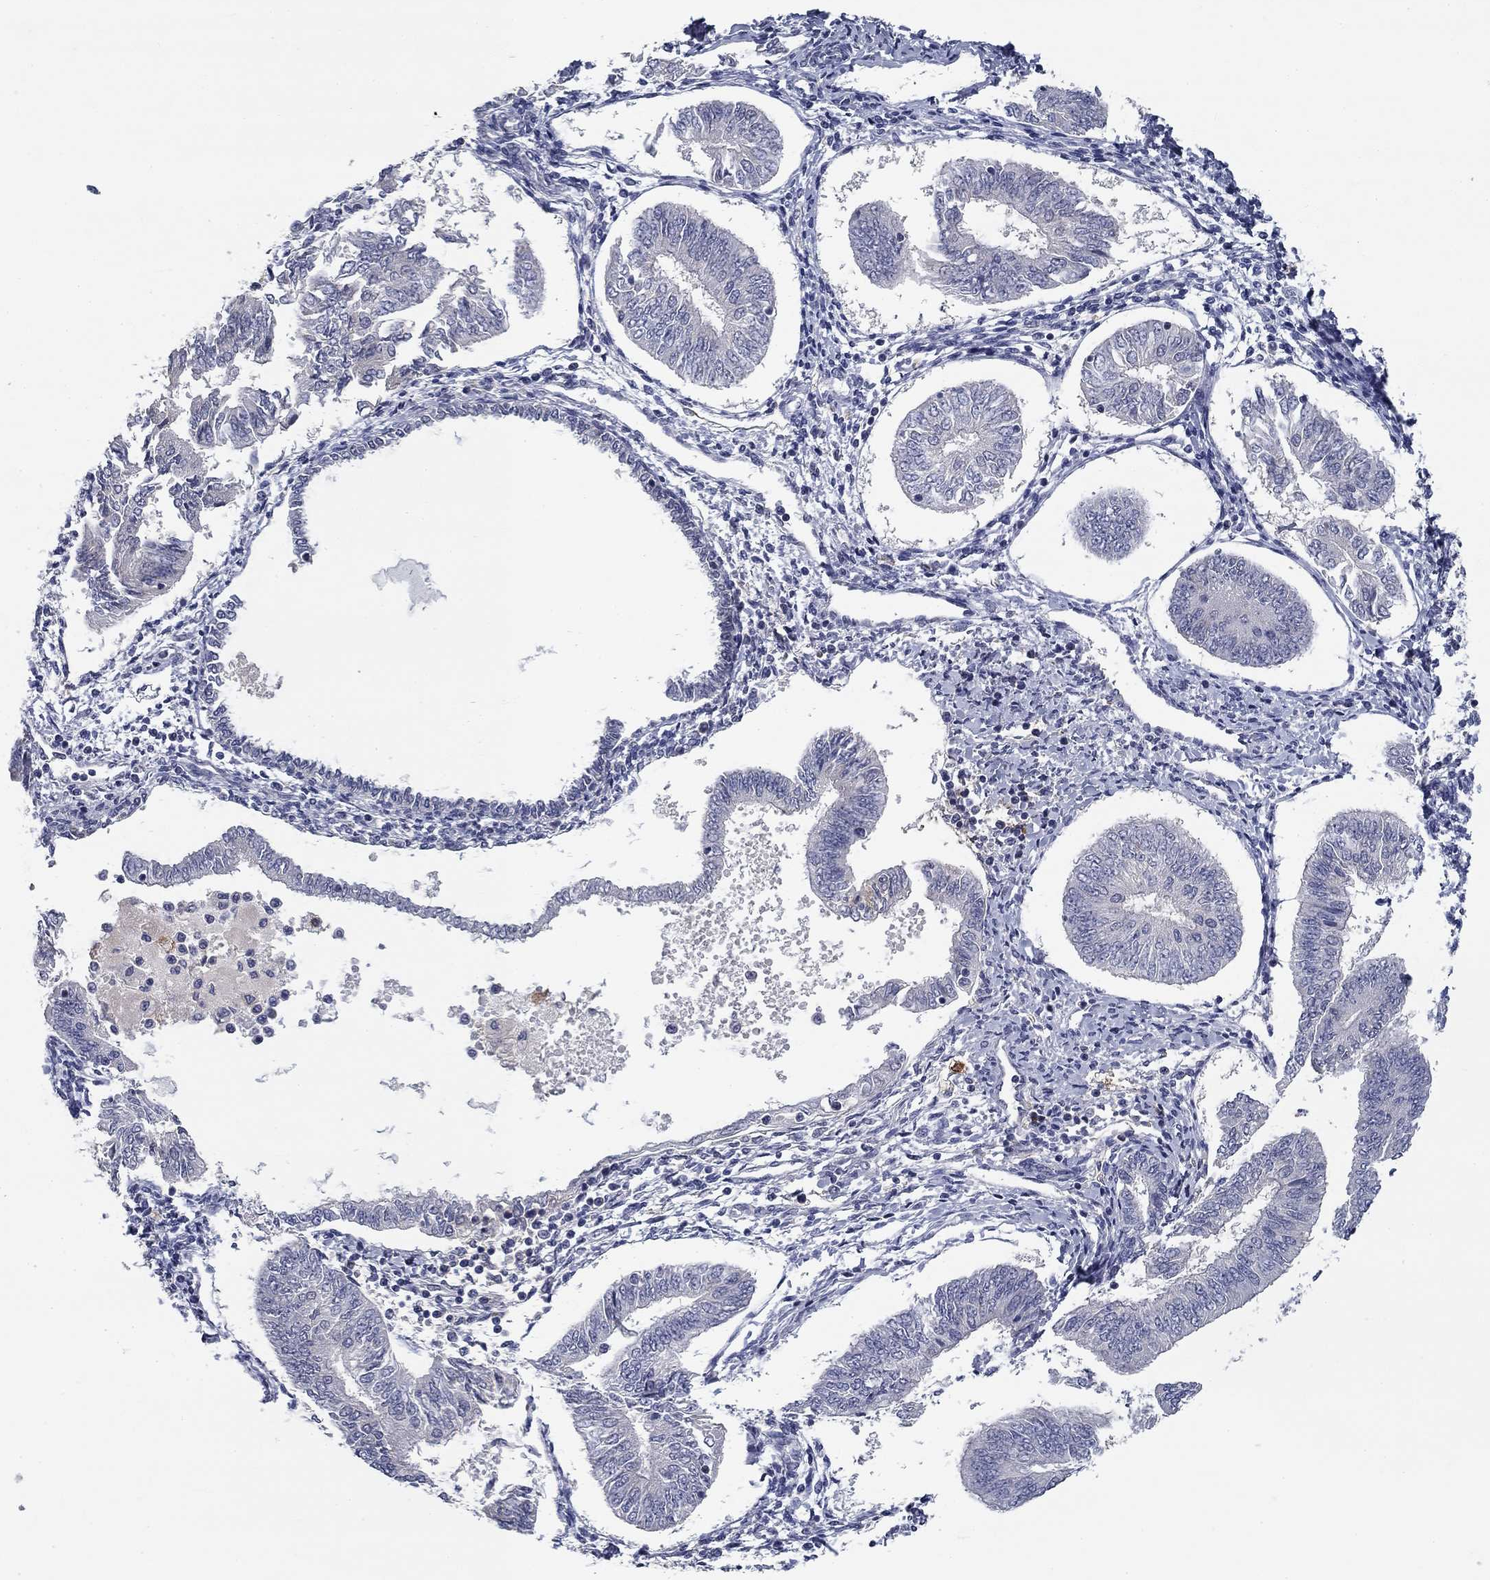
{"staining": {"intensity": "negative", "quantity": "none", "location": "none"}, "tissue": "endometrial cancer", "cell_type": "Tumor cells", "image_type": "cancer", "snomed": [{"axis": "morphology", "description": "Adenocarcinoma, NOS"}, {"axis": "topography", "description": "Endometrium"}], "caption": "Human endometrial cancer (adenocarcinoma) stained for a protein using immunohistochemistry (IHC) exhibits no staining in tumor cells.", "gene": "CD274", "patient": {"sex": "female", "age": 58}}